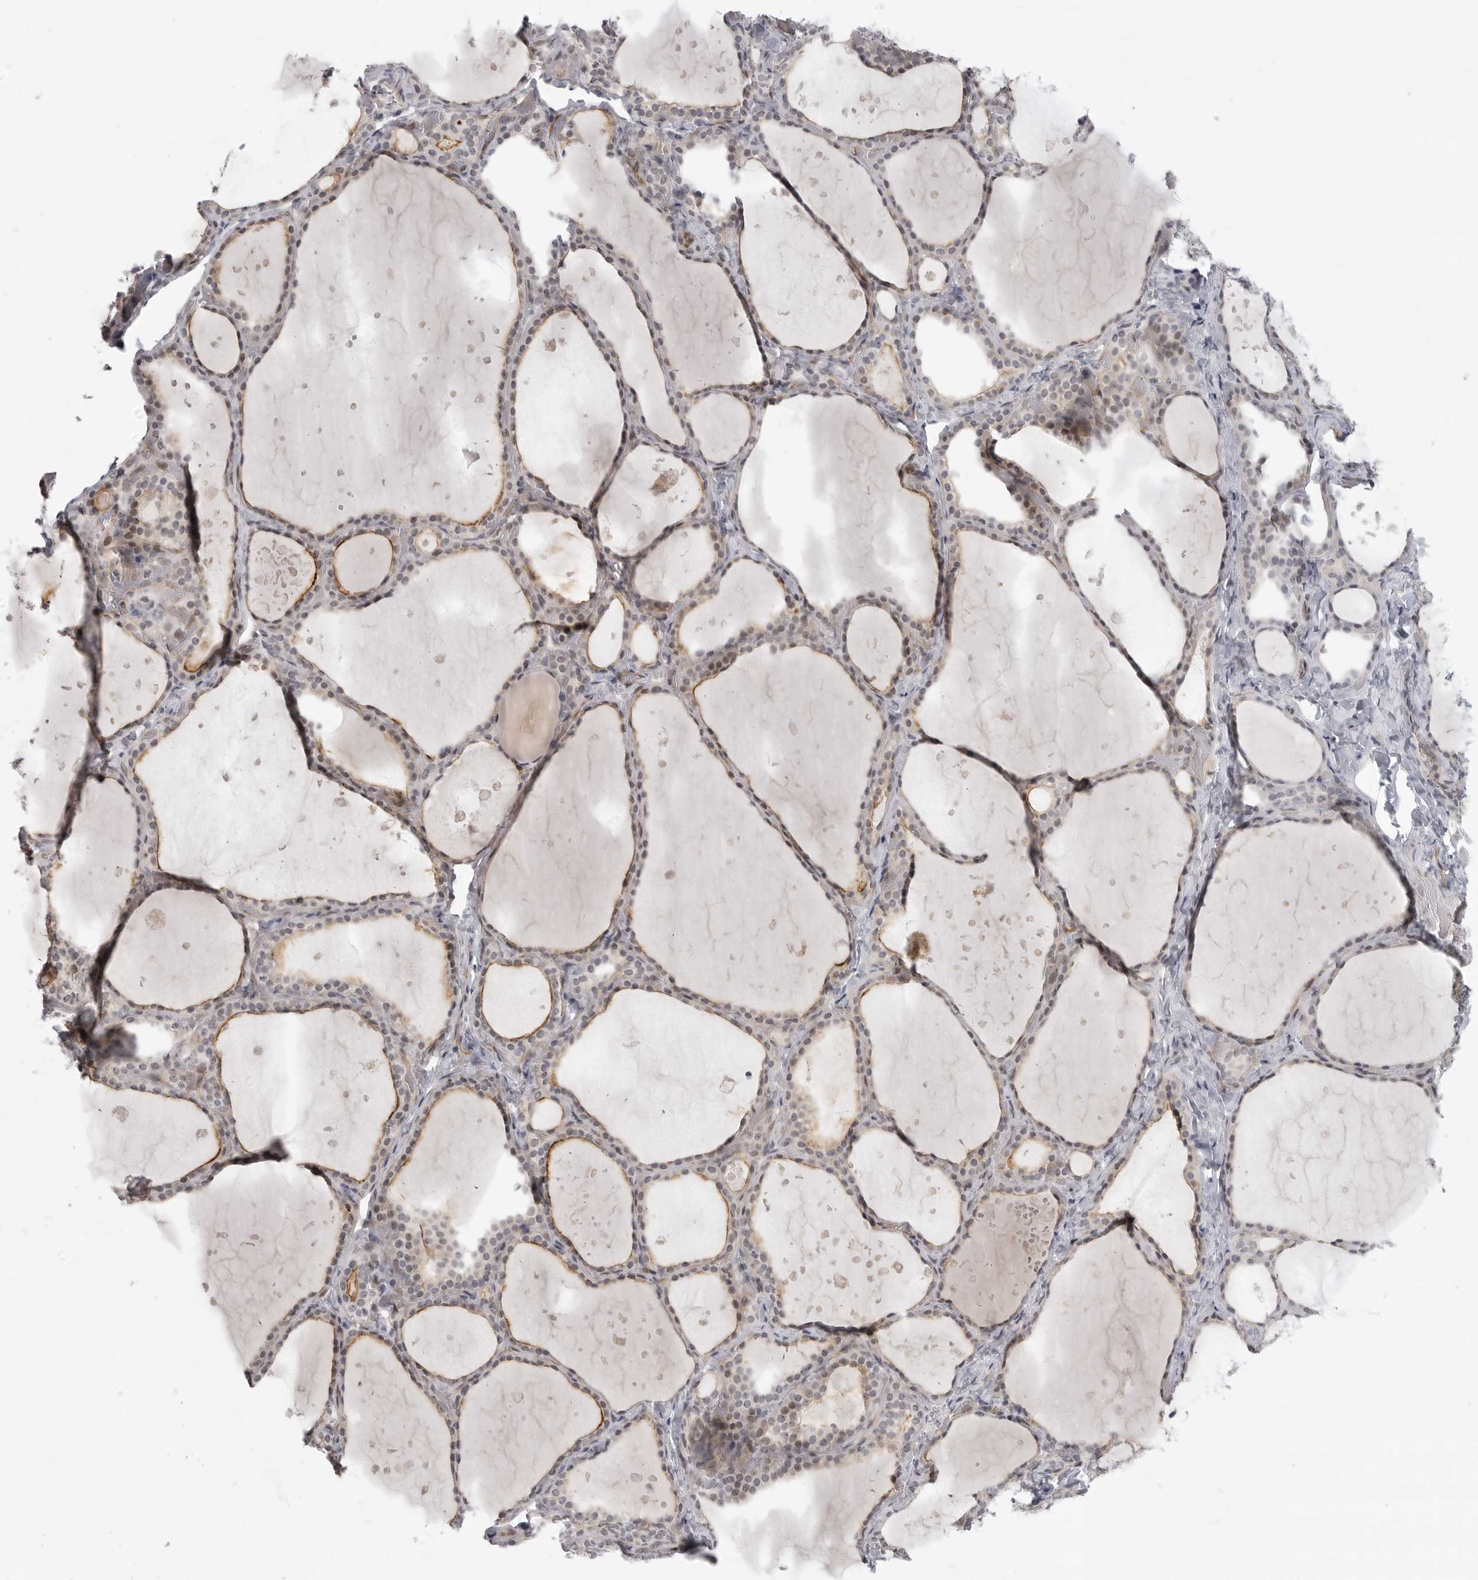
{"staining": {"intensity": "weak", "quantity": ">75%", "location": "cytoplasmic/membranous"}, "tissue": "thyroid gland", "cell_type": "Glandular cells", "image_type": "normal", "snomed": [{"axis": "morphology", "description": "Normal tissue, NOS"}, {"axis": "topography", "description": "Thyroid gland"}], "caption": "Immunohistochemical staining of unremarkable human thyroid gland demonstrates low levels of weak cytoplasmic/membranous expression in about >75% of glandular cells. The protein is stained brown, and the nuclei are stained in blue (DAB IHC with brightfield microscopy, high magnification).", "gene": "CEP295NL", "patient": {"sex": "female", "age": 44}}